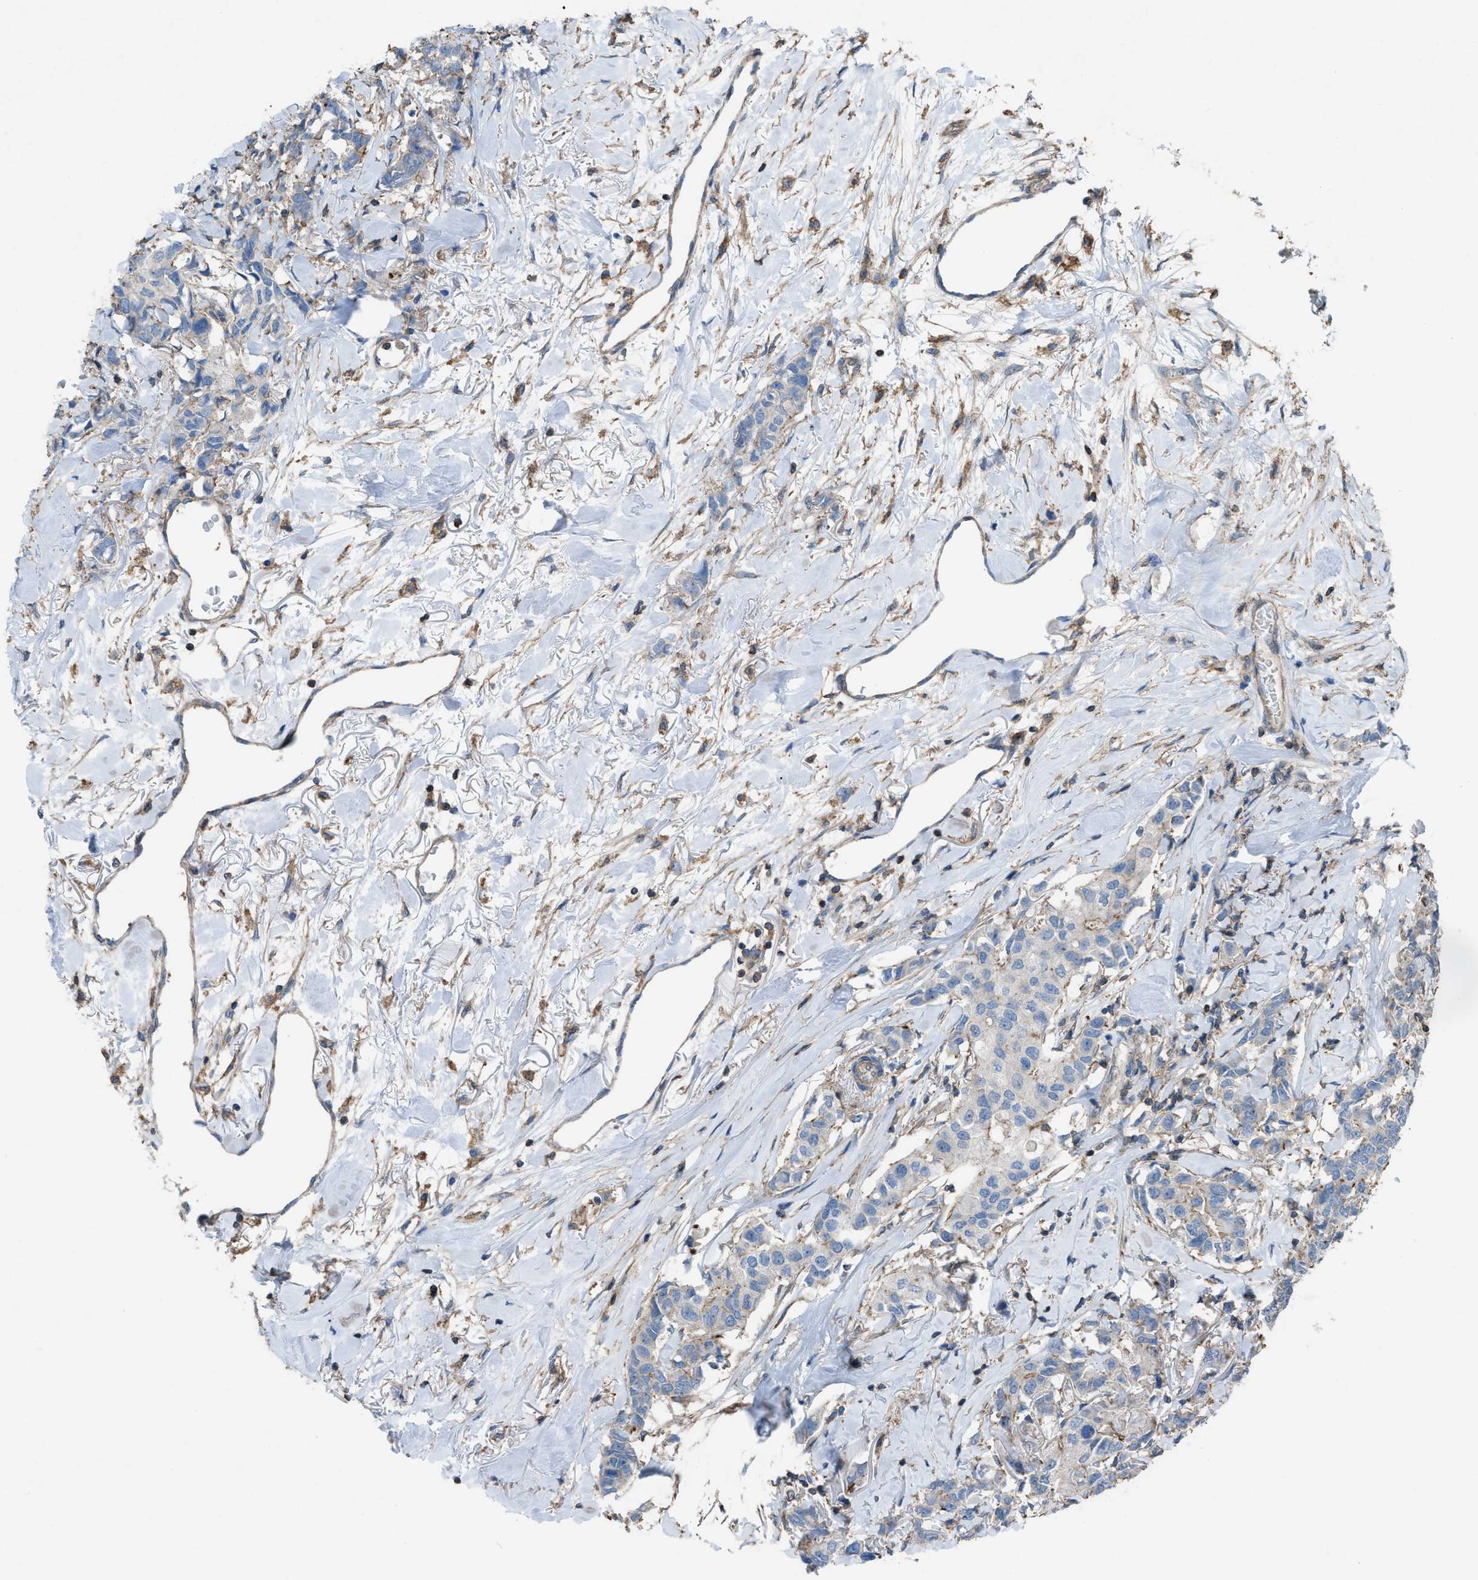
{"staining": {"intensity": "negative", "quantity": "none", "location": "none"}, "tissue": "breast cancer", "cell_type": "Tumor cells", "image_type": "cancer", "snomed": [{"axis": "morphology", "description": "Duct carcinoma"}, {"axis": "topography", "description": "Breast"}], "caption": "Immunohistochemical staining of human breast intraductal carcinoma shows no significant staining in tumor cells.", "gene": "NCK2", "patient": {"sex": "female", "age": 80}}